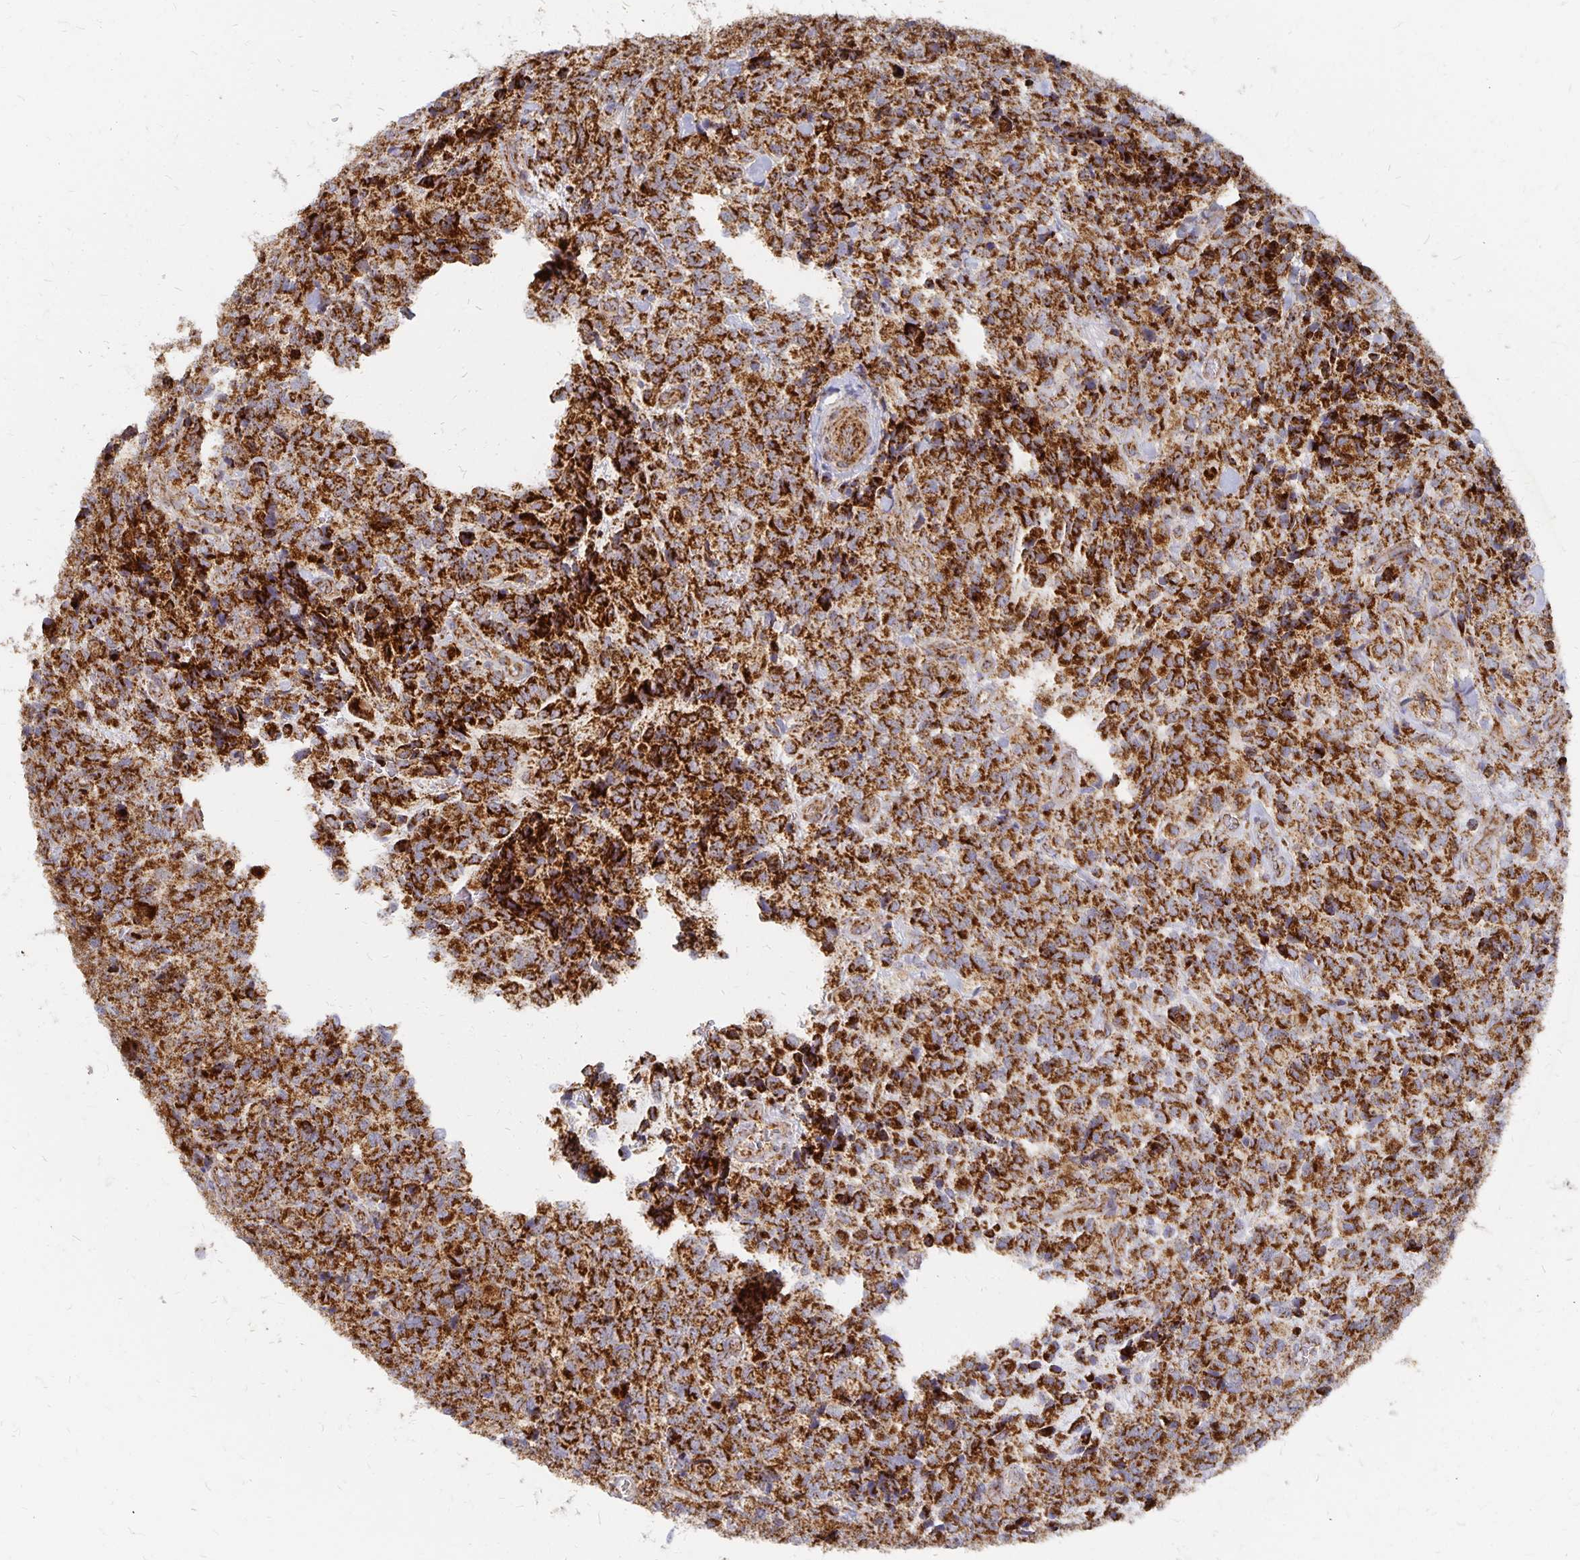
{"staining": {"intensity": "strong", "quantity": ">75%", "location": "cytoplasmic/membranous"}, "tissue": "glioma", "cell_type": "Tumor cells", "image_type": "cancer", "snomed": [{"axis": "morphology", "description": "Glioma, malignant, High grade"}, {"axis": "topography", "description": "Brain"}], "caption": "Immunohistochemical staining of human malignant glioma (high-grade) reveals high levels of strong cytoplasmic/membranous expression in approximately >75% of tumor cells.", "gene": "STOML2", "patient": {"sex": "male", "age": 39}}